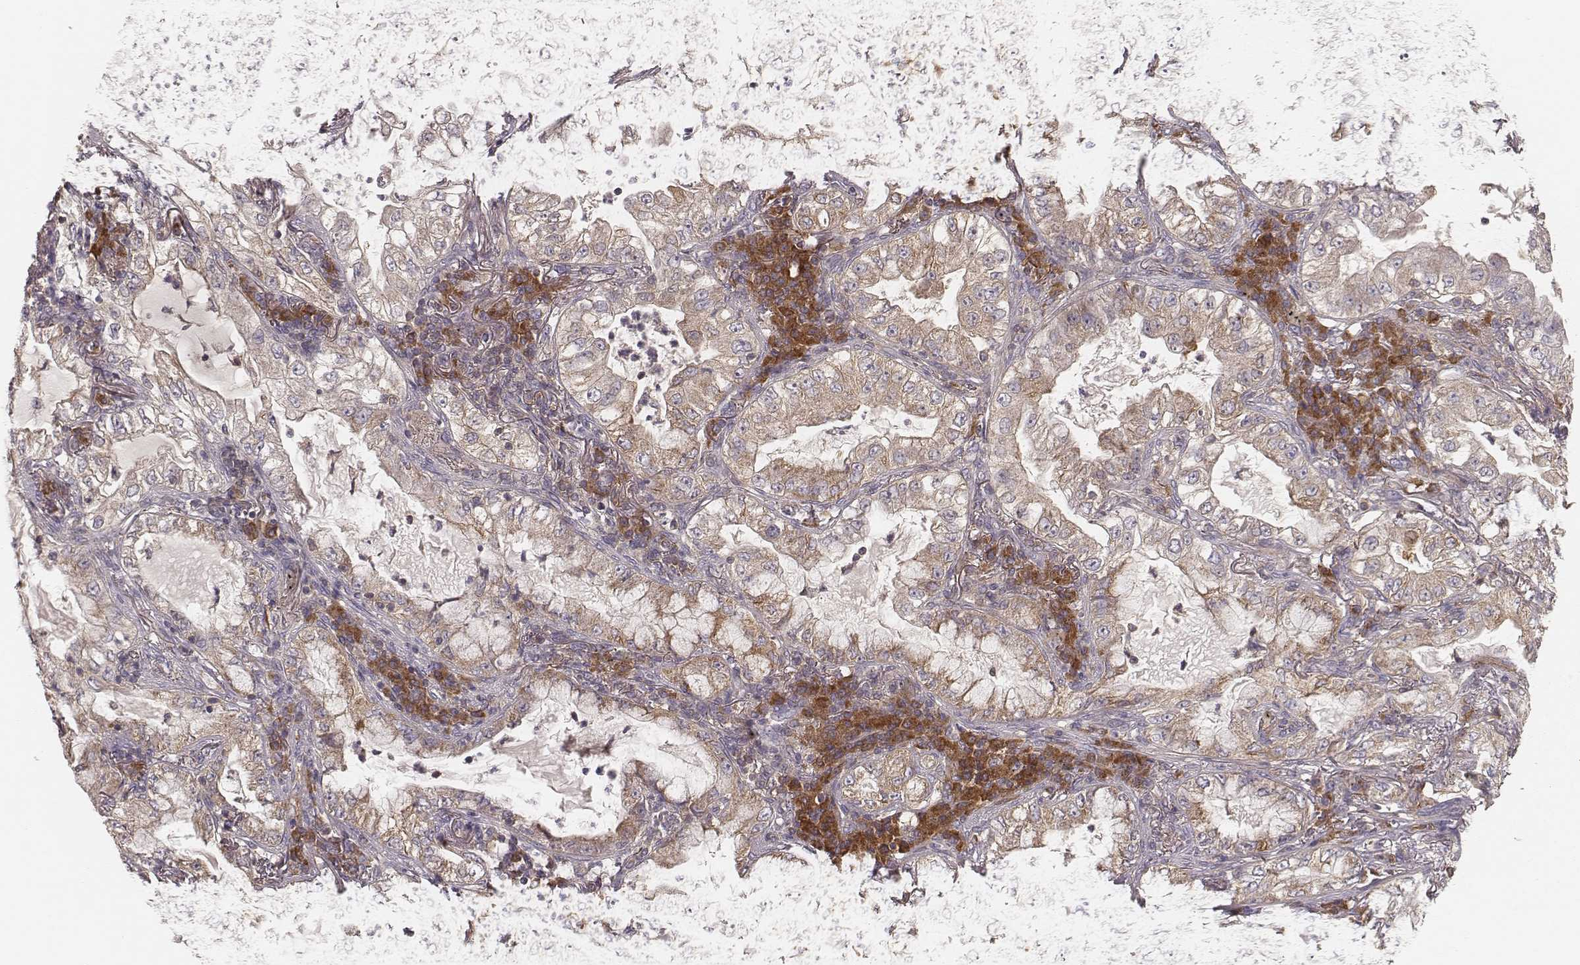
{"staining": {"intensity": "weak", "quantity": ">75%", "location": "cytoplasmic/membranous"}, "tissue": "lung cancer", "cell_type": "Tumor cells", "image_type": "cancer", "snomed": [{"axis": "morphology", "description": "Adenocarcinoma, NOS"}, {"axis": "topography", "description": "Lung"}], "caption": "Human lung cancer stained with a brown dye exhibits weak cytoplasmic/membranous positive positivity in about >75% of tumor cells.", "gene": "CARS1", "patient": {"sex": "female", "age": 73}}